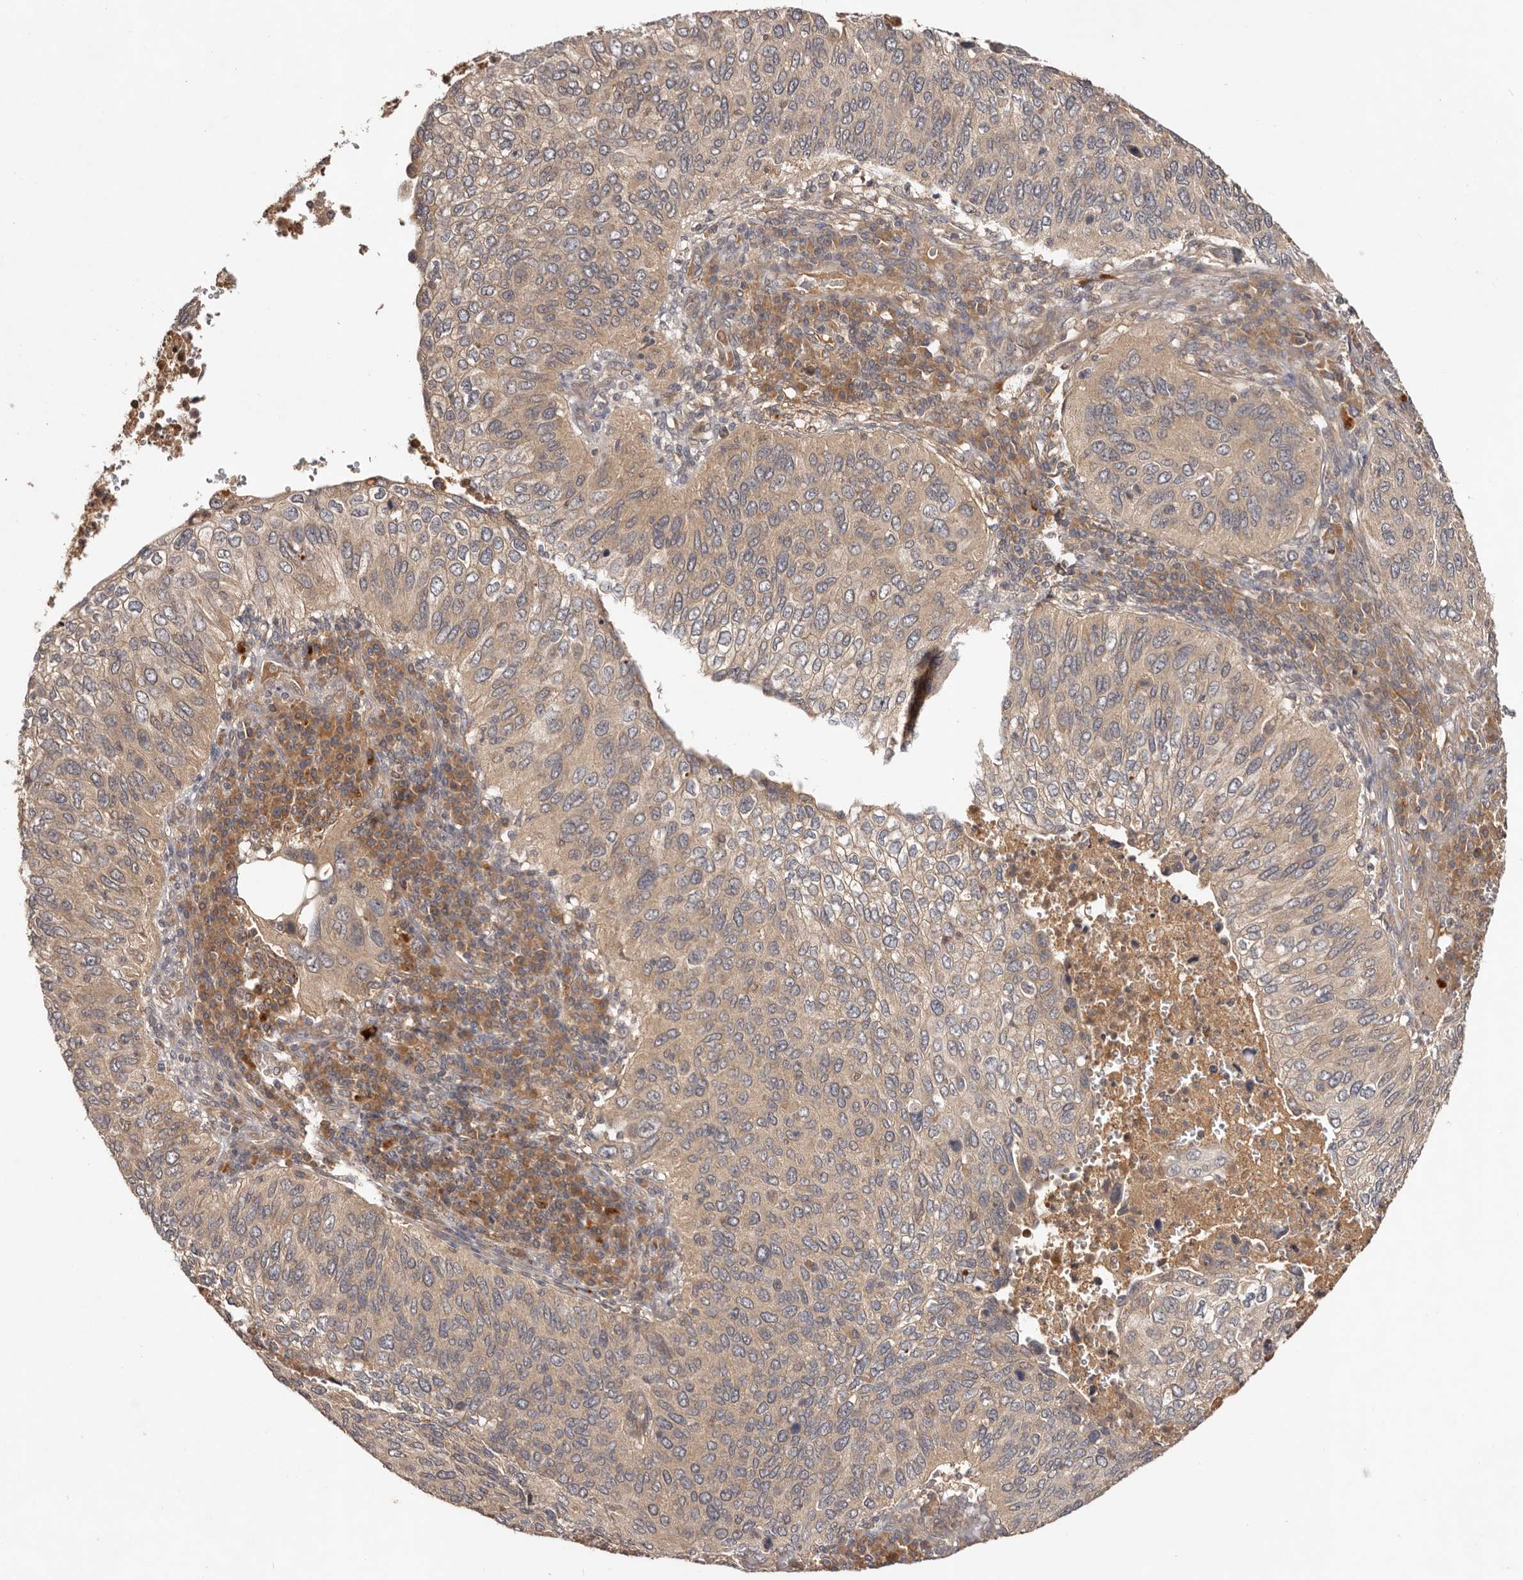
{"staining": {"intensity": "weak", "quantity": ">75%", "location": "cytoplasmic/membranous"}, "tissue": "cervical cancer", "cell_type": "Tumor cells", "image_type": "cancer", "snomed": [{"axis": "morphology", "description": "Squamous cell carcinoma, NOS"}, {"axis": "topography", "description": "Cervix"}], "caption": "Squamous cell carcinoma (cervical) was stained to show a protein in brown. There is low levels of weak cytoplasmic/membranous positivity in approximately >75% of tumor cells. The staining is performed using DAB (3,3'-diaminobenzidine) brown chromogen to label protein expression. The nuclei are counter-stained blue using hematoxylin.", "gene": "PKIB", "patient": {"sex": "female", "age": 38}}